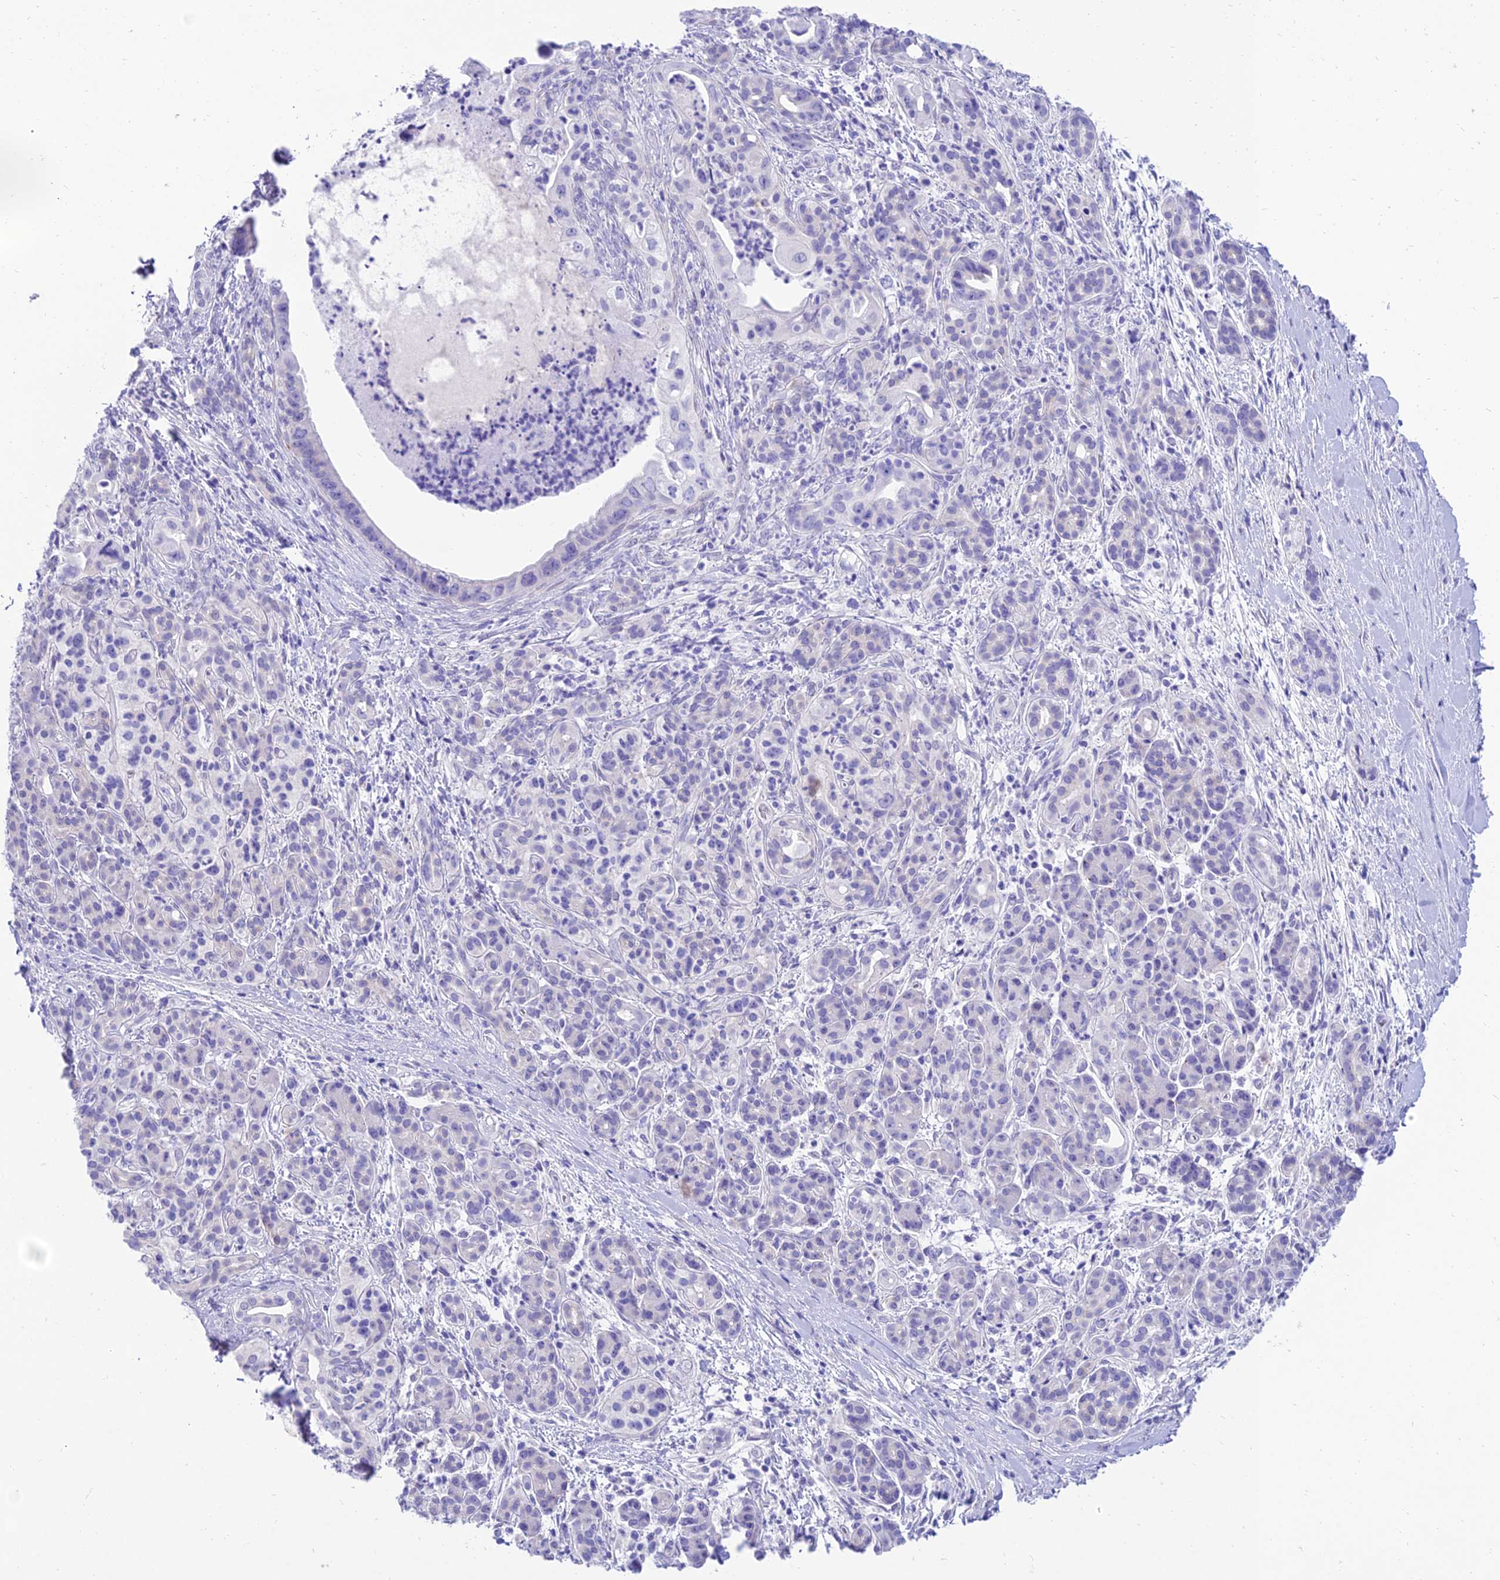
{"staining": {"intensity": "negative", "quantity": "none", "location": "none"}, "tissue": "pancreatic cancer", "cell_type": "Tumor cells", "image_type": "cancer", "snomed": [{"axis": "morphology", "description": "Adenocarcinoma, NOS"}, {"axis": "topography", "description": "Pancreas"}], "caption": "IHC micrograph of human pancreatic adenocarcinoma stained for a protein (brown), which displays no staining in tumor cells.", "gene": "TAC3", "patient": {"sex": "male", "age": 58}}